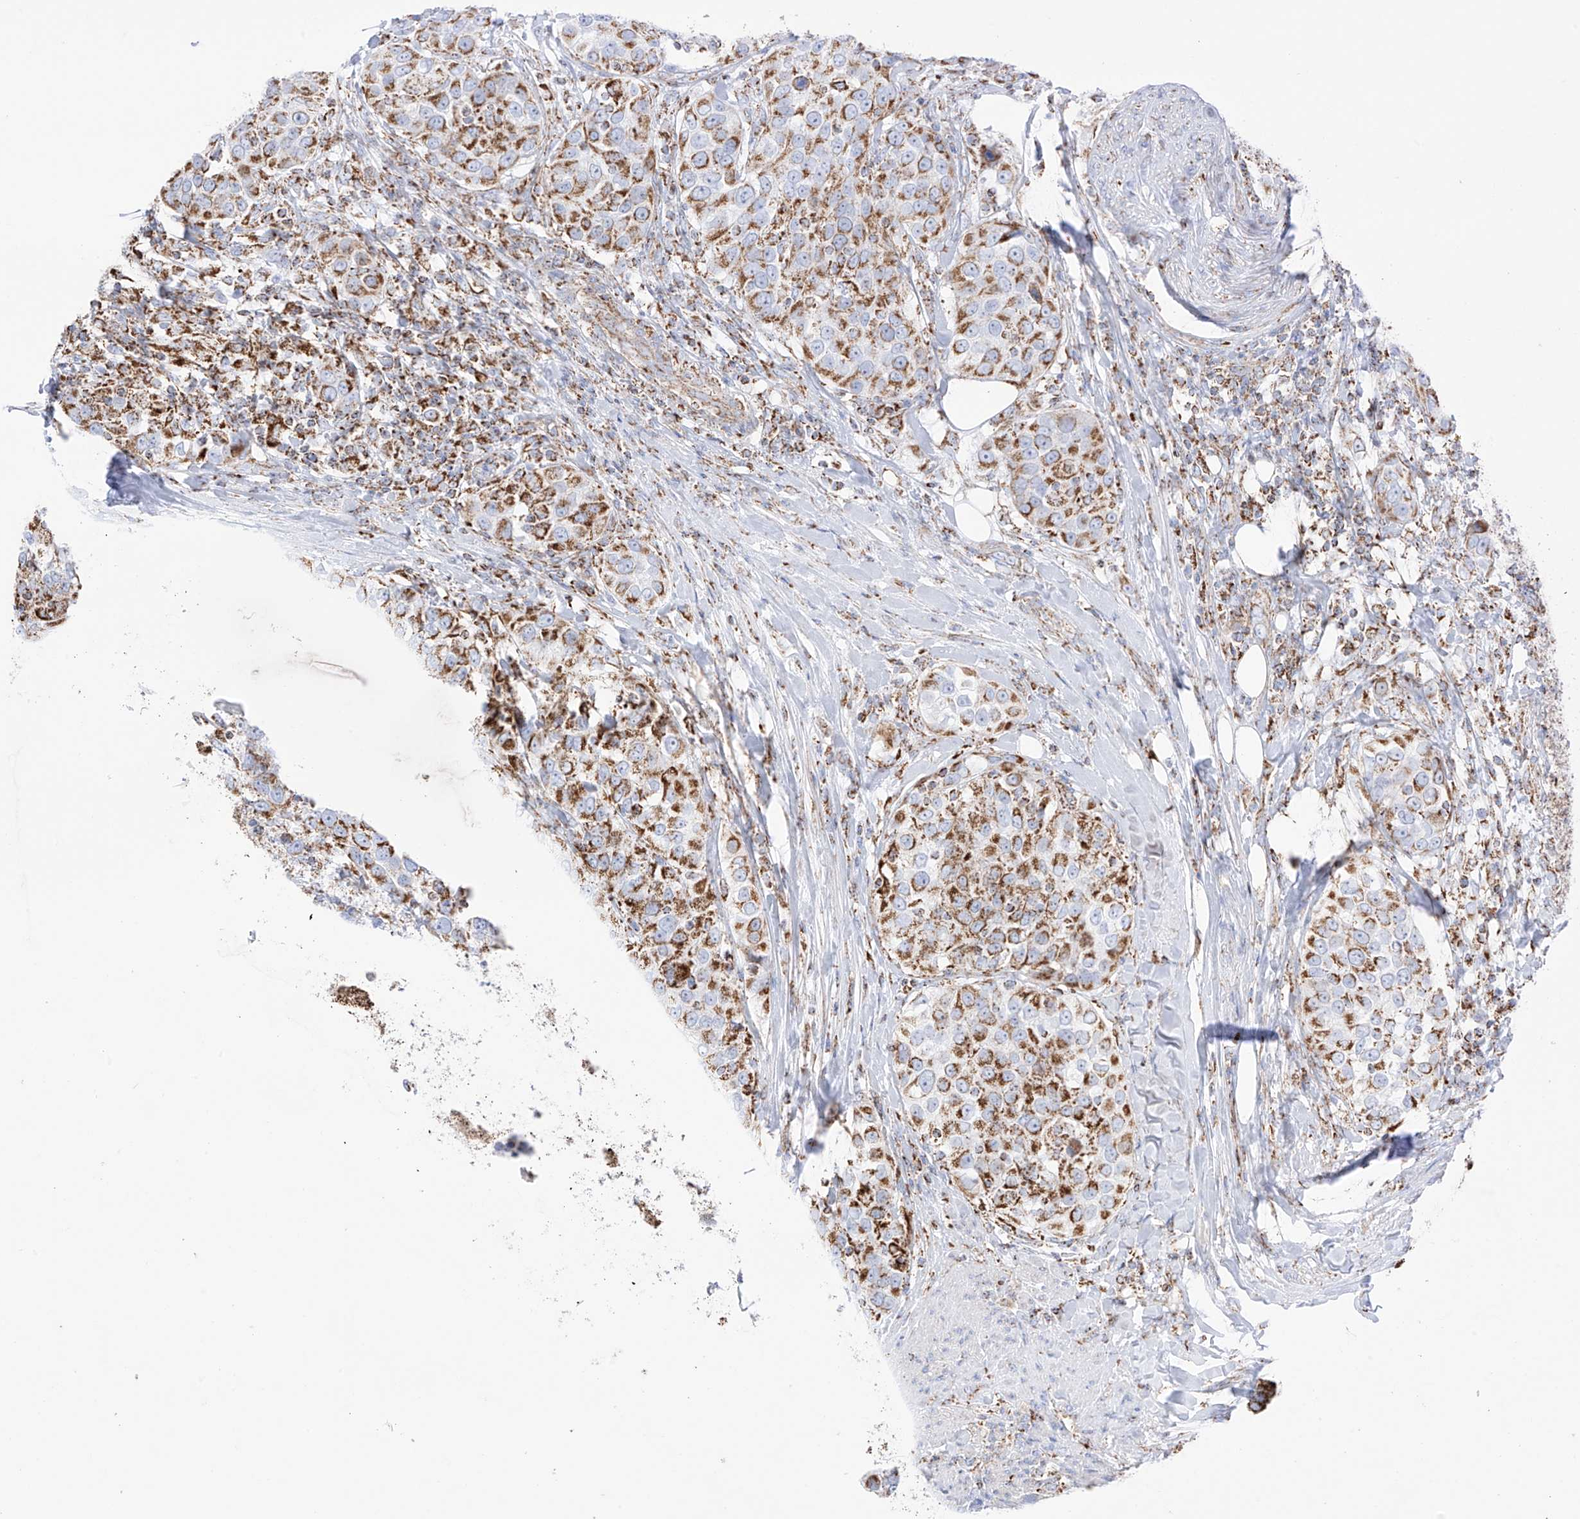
{"staining": {"intensity": "moderate", "quantity": ">75%", "location": "cytoplasmic/membranous"}, "tissue": "urothelial cancer", "cell_type": "Tumor cells", "image_type": "cancer", "snomed": [{"axis": "morphology", "description": "Urothelial carcinoma, High grade"}, {"axis": "topography", "description": "Urinary bladder"}], "caption": "Urothelial carcinoma (high-grade) stained for a protein reveals moderate cytoplasmic/membranous positivity in tumor cells. Ihc stains the protein of interest in brown and the nuclei are stained blue.", "gene": "XKR3", "patient": {"sex": "female", "age": 80}}